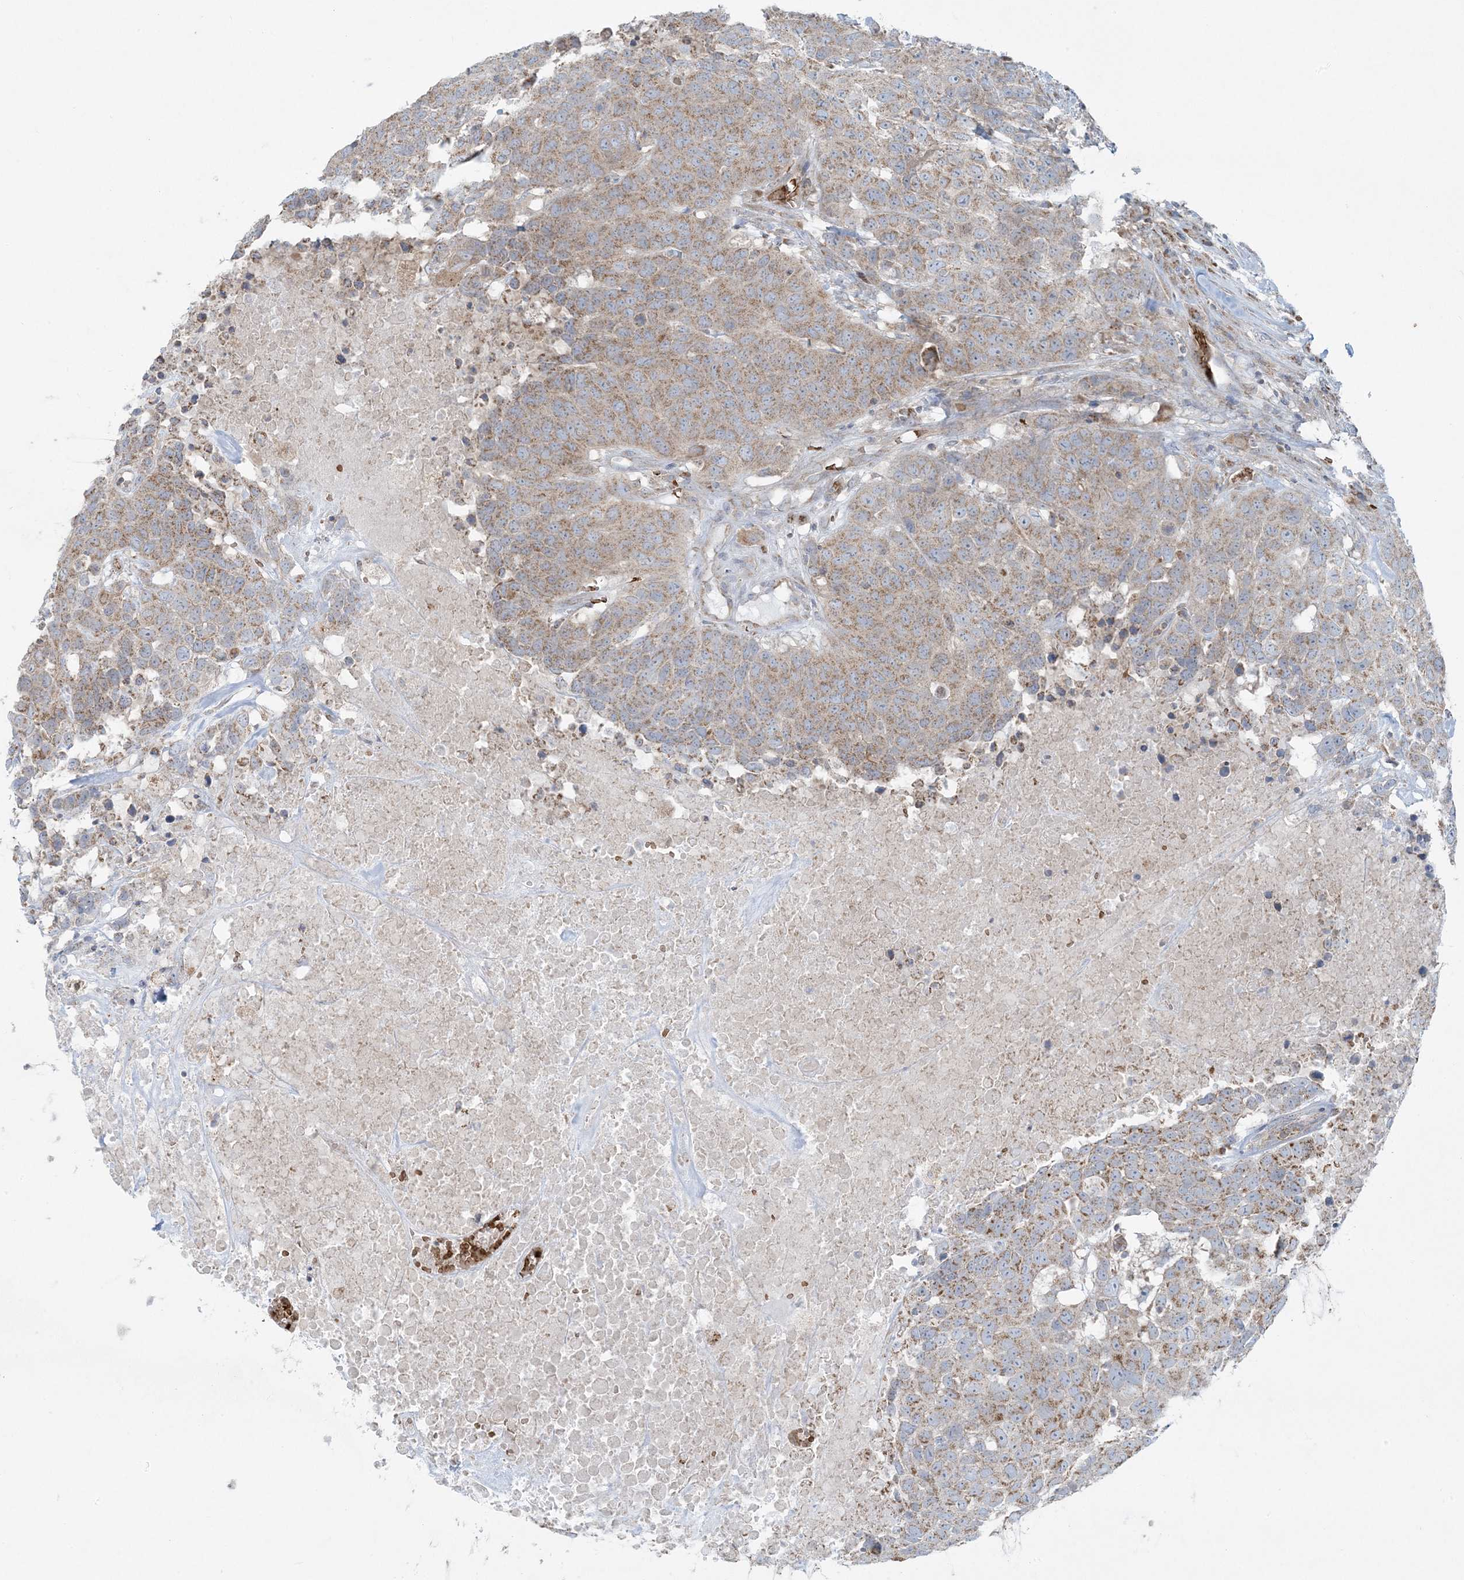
{"staining": {"intensity": "weak", "quantity": ">75%", "location": "cytoplasmic/membranous"}, "tissue": "head and neck cancer", "cell_type": "Tumor cells", "image_type": "cancer", "snomed": [{"axis": "morphology", "description": "Squamous cell carcinoma, NOS"}, {"axis": "topography", "description": "Head-Neck"}], "caption": "About >75% of tumor cells in head and neck squamous cell carcinoma exhibit weak cytoplasmic/membranous protein staining as visualized by brown immunohistochemical staining.", "gene": "PIK3R4", "patient": {"sex": "male", "age": 66}}